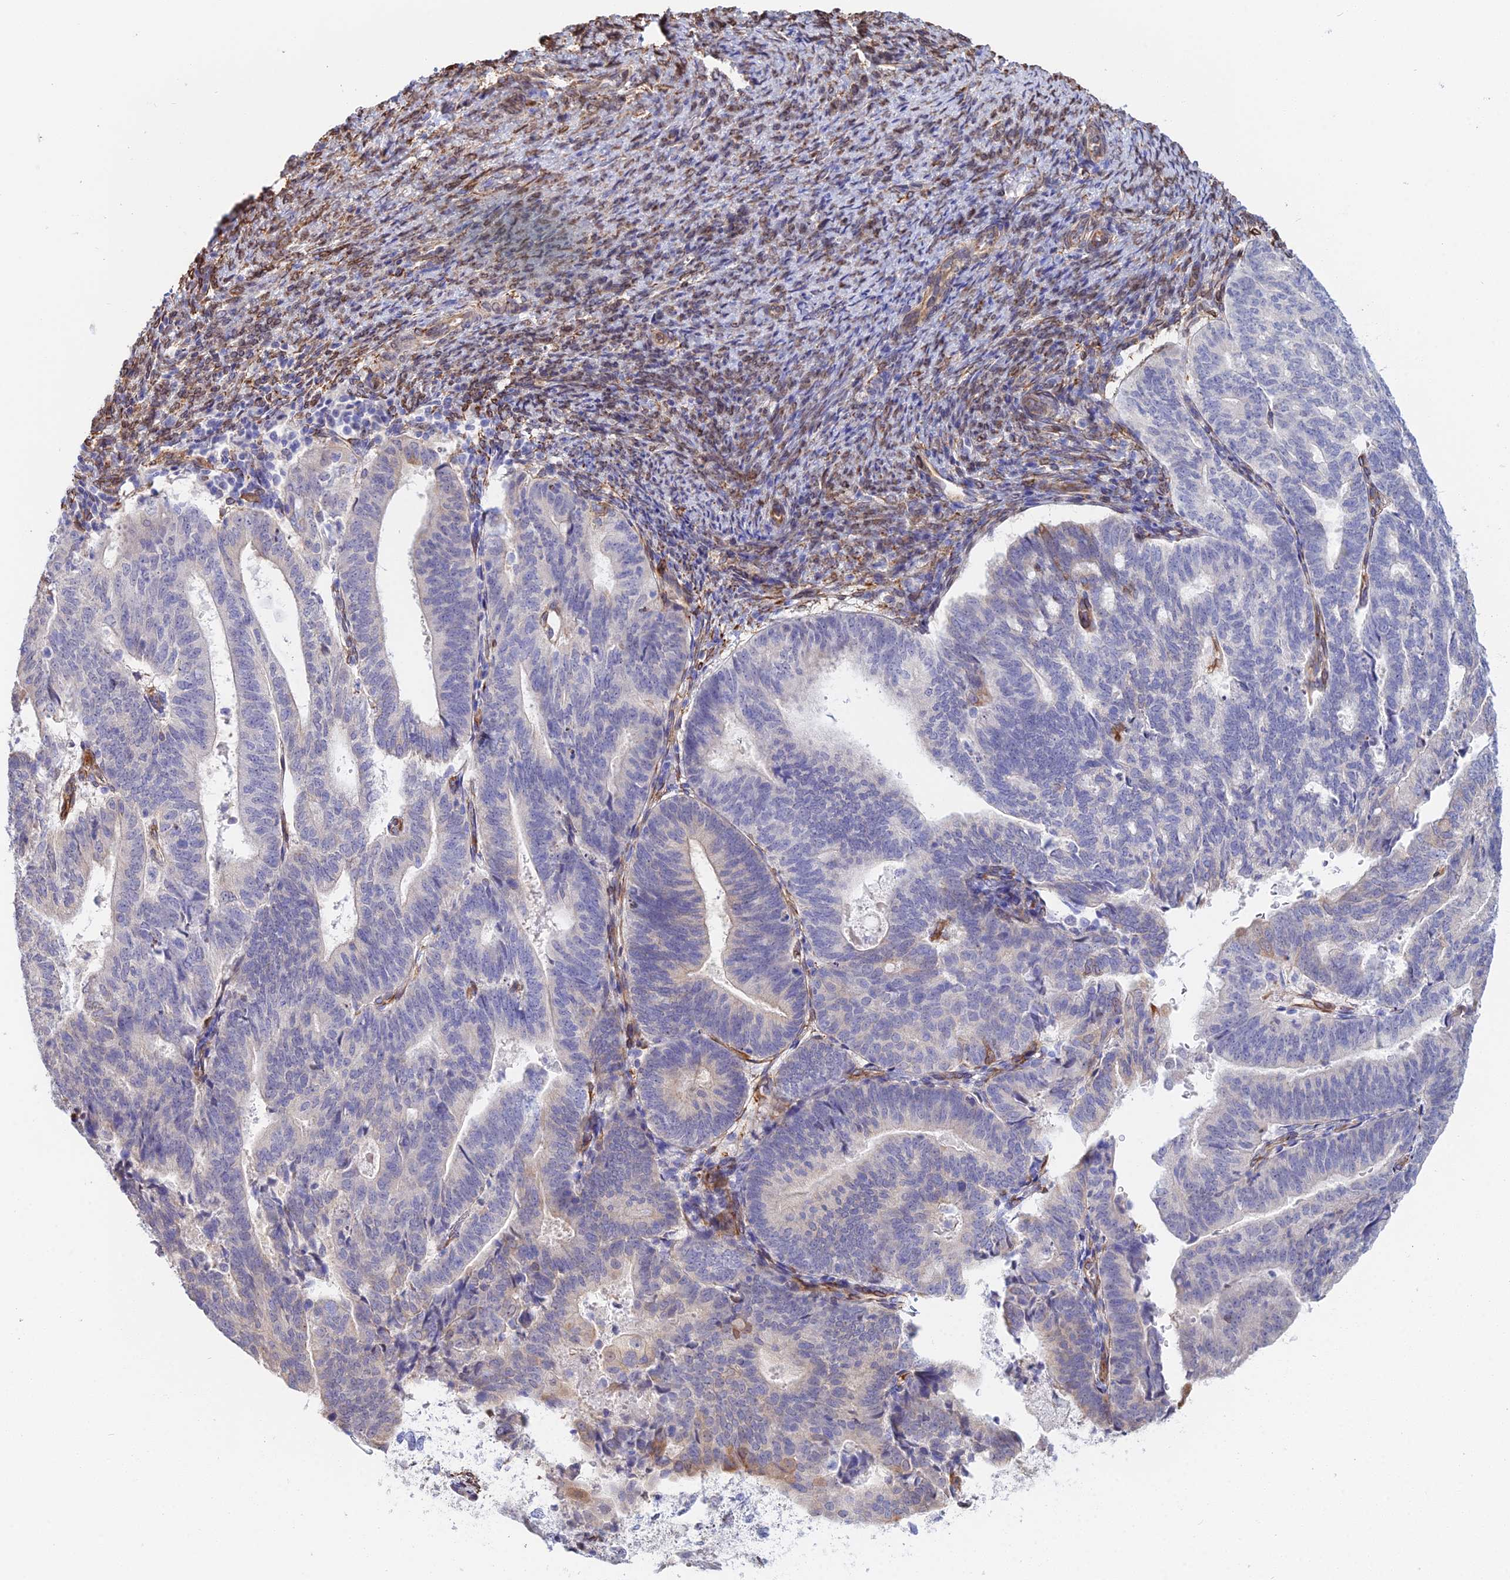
{"staining": {"intensity": "moderate", "quantity": "<25%", "location": "cytoplasmic/membranous"}, "tissue": "endometrial cancer", "cell_type": "Tumor cells", "image_type": "cancer", "snomed": [{"axis": "morphology", "description": "Adenocarcinoma, NOS"}, {"axis": "topography", "description": "Endometrium"}], "caption": "Human endometrial cancer stained with a brown dye shows moderate cytoplasmic/membranous positive staining in about <25% of tumor cells.", "gene": "MXRA7", "patient": {"sex": "female", "age": 70}}